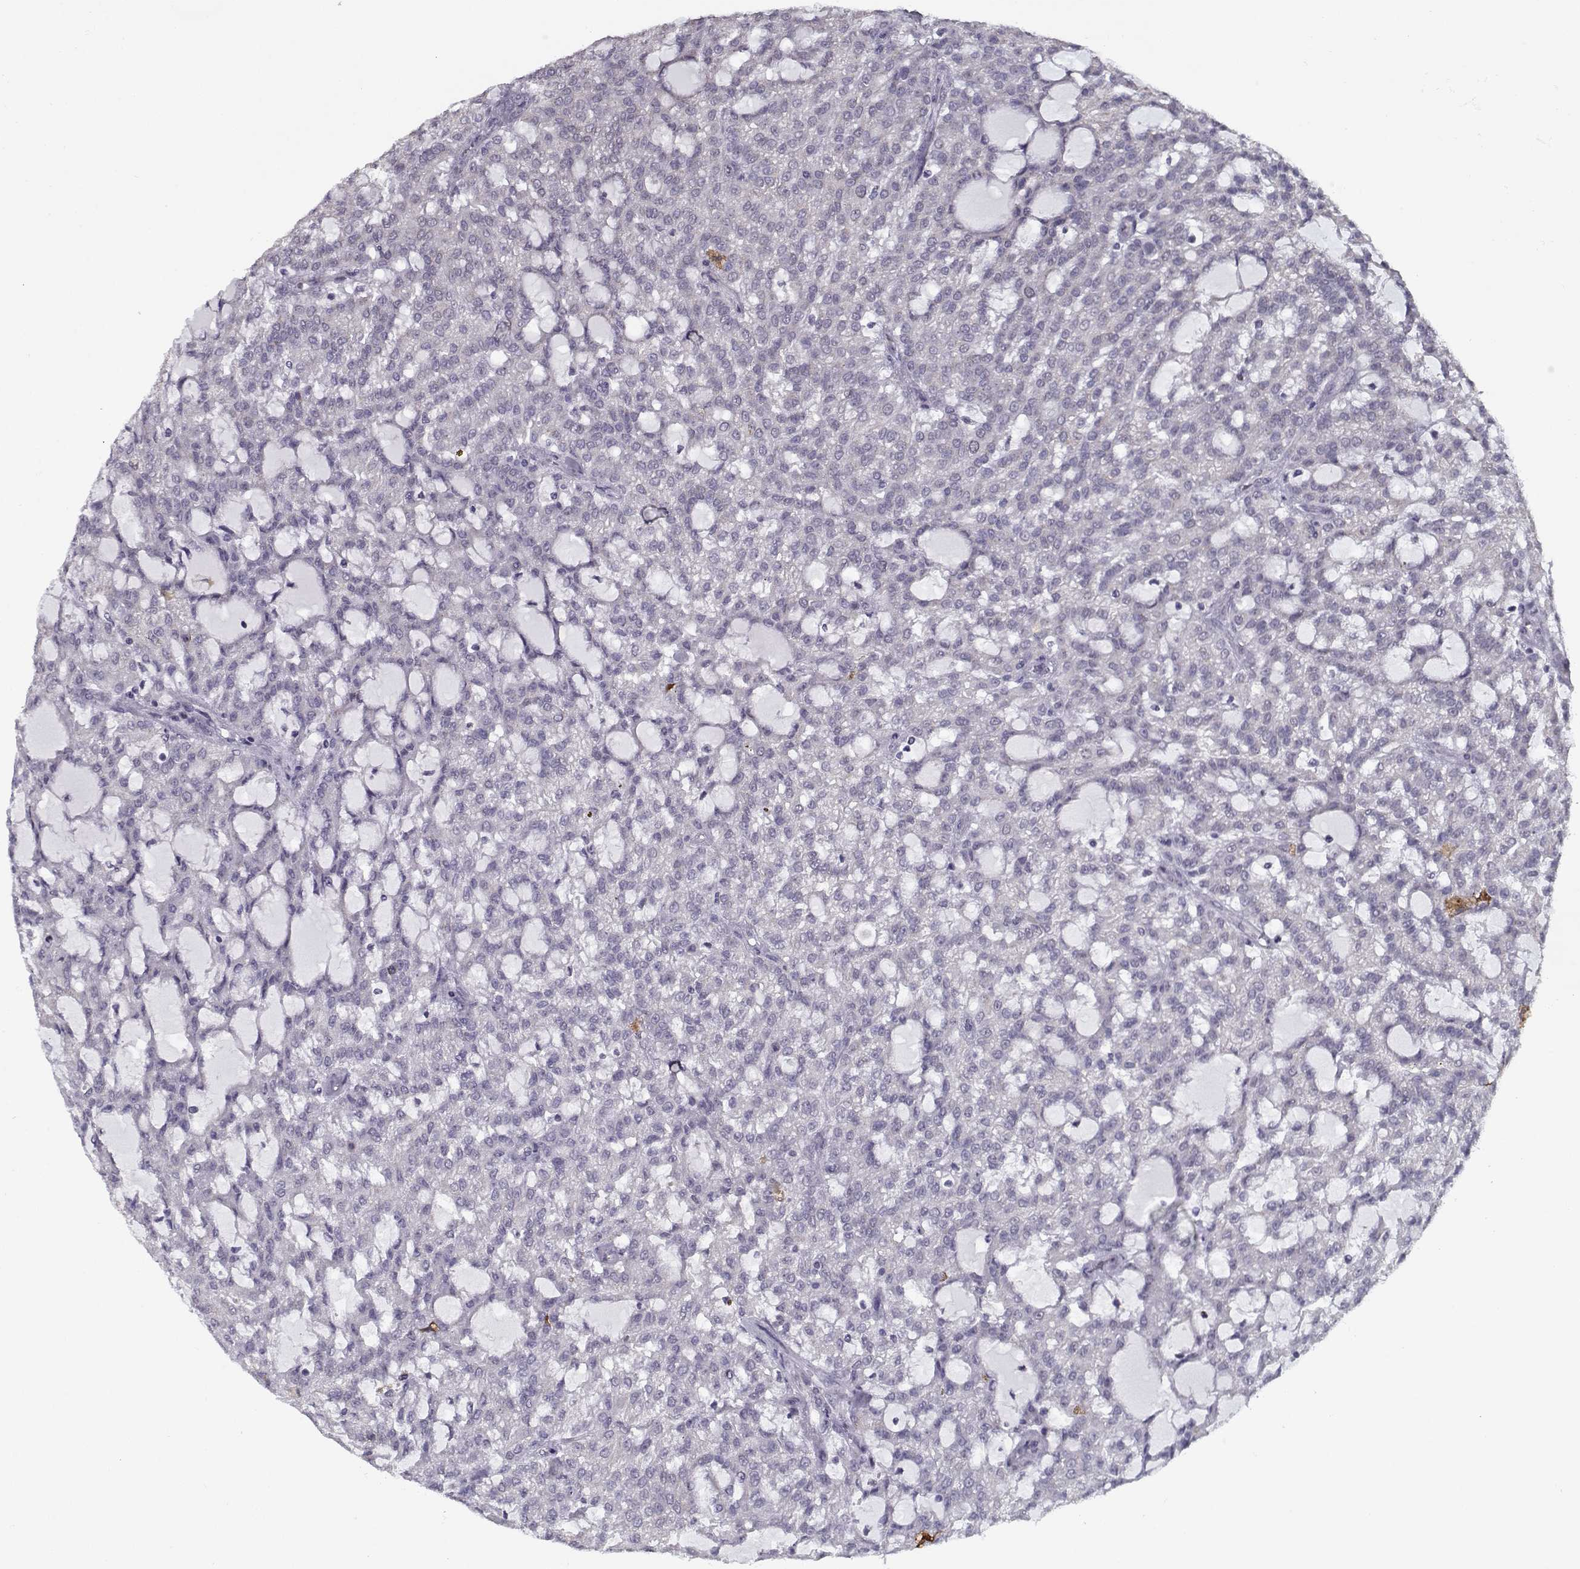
{"staining": {"intensity": "negative", "quantity": "none", "location": "none"}, "tissue": "renal cancer", "cell_type": "Tumor cells", "image_type": "cancer", "snomed": [{"axis": "morphology", "description": "Adenocarcinoma, NOS"}, {"axis": "topography", "description": "Kidney"}], "caption": "IHC of renal cancer (adenocarcinoma) reveals no staining in tumor cells.", "gene": "SEC16B", "patient": {"sex": "male", "age": 63}}